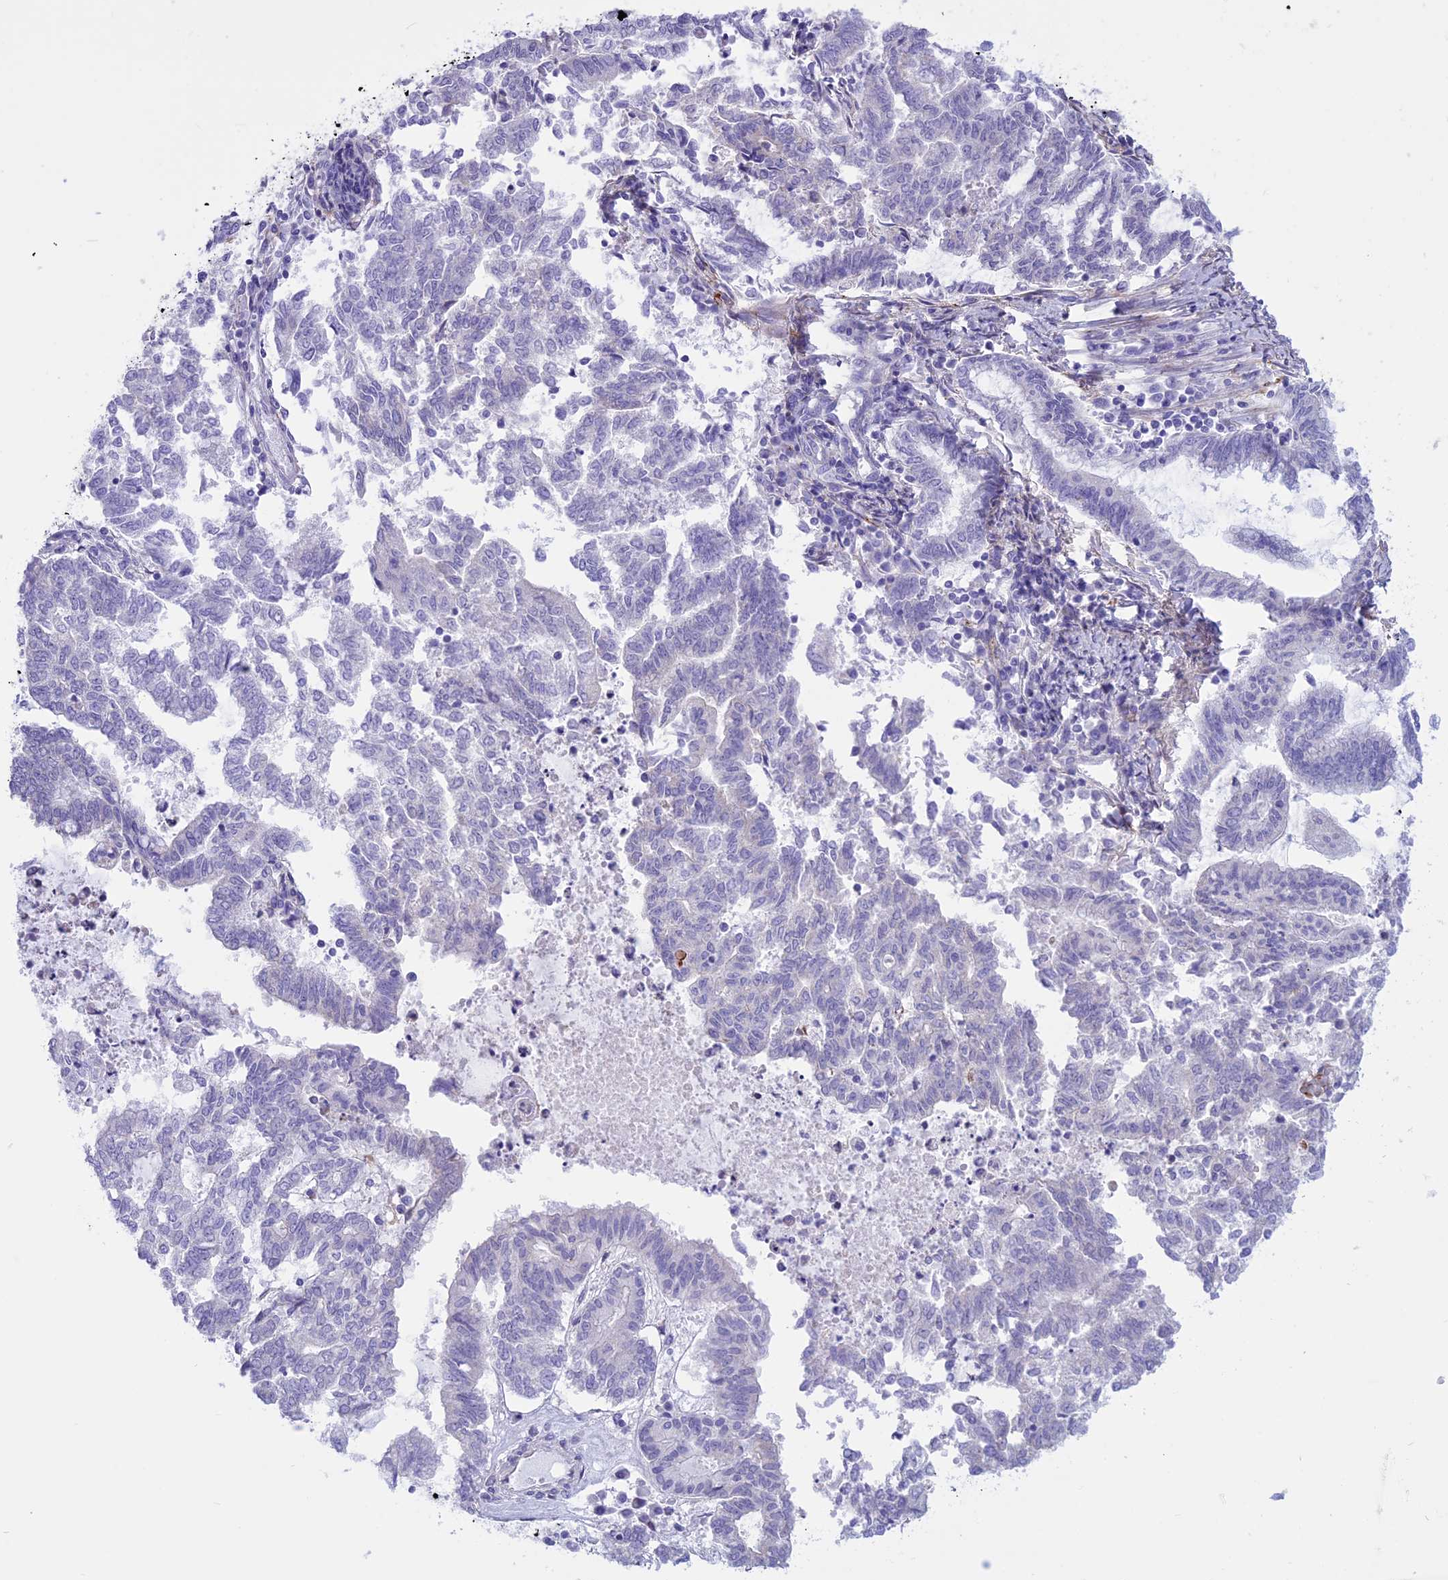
{"staining": {"intensity": "negative", "quantity": "none", "location": "none"}, "tissue": "endometrial cancer", "cell_type": "Tumor cells", "image_type": "cancer", "snomed": [{"axis": "morphology", "description": "Adenocarcinoma, NOS"}, {"axis": "topography", "description": "Endometrium"}], "caption": "This is an immunohistochemistry (IHC) photomicrograph of human adenocarcinoma (endometrial). There is no positivity in tumor cells.", "gene": "SPHKAP", "patient": {"sex": "female", "age": 79}}